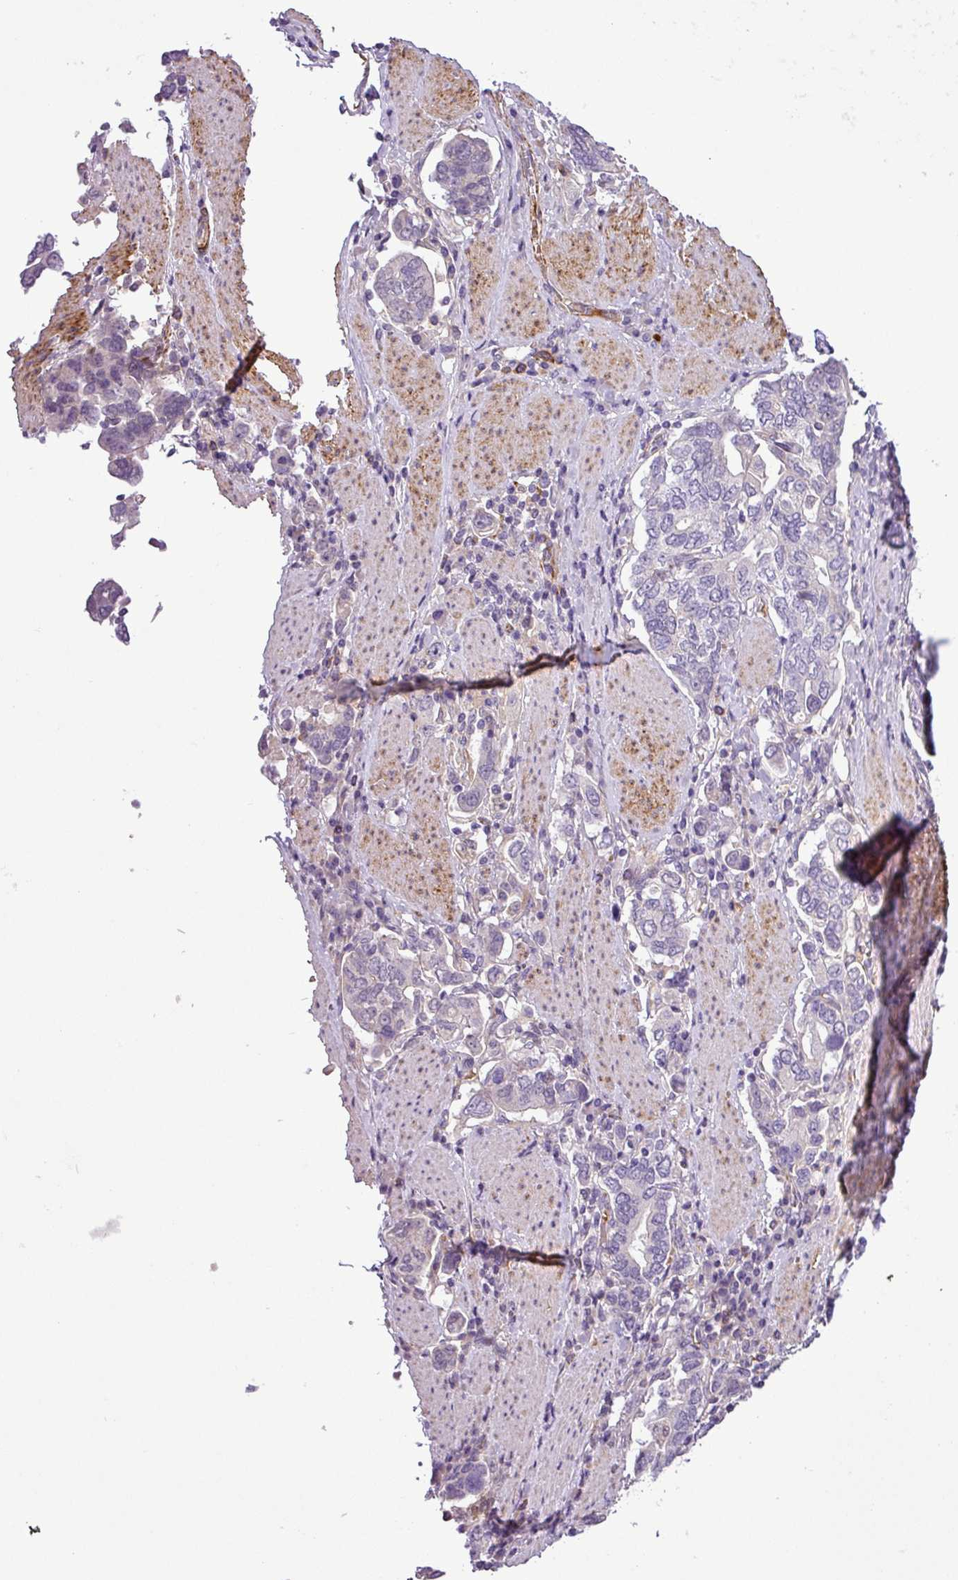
{"staining": {"intensity": "negative", "quantity": "none", "location": "none"}, "tissue": "stomach cancer", "cell_type": "Tumor cells", "image_type": "cancer", "snomed": [{"axis": "morphology", "description": "Adenocarcinoma, NOS"}, {"axis": "topography", "description": "Stomach, upper"}, {"axis": "topography", "description": "Stomach"}], "caption": "Tumor cells are negative for protein expression in human stomach cancer.", "gene": "NBEAL2", "patient": {"sex": "male", "age": 62}}